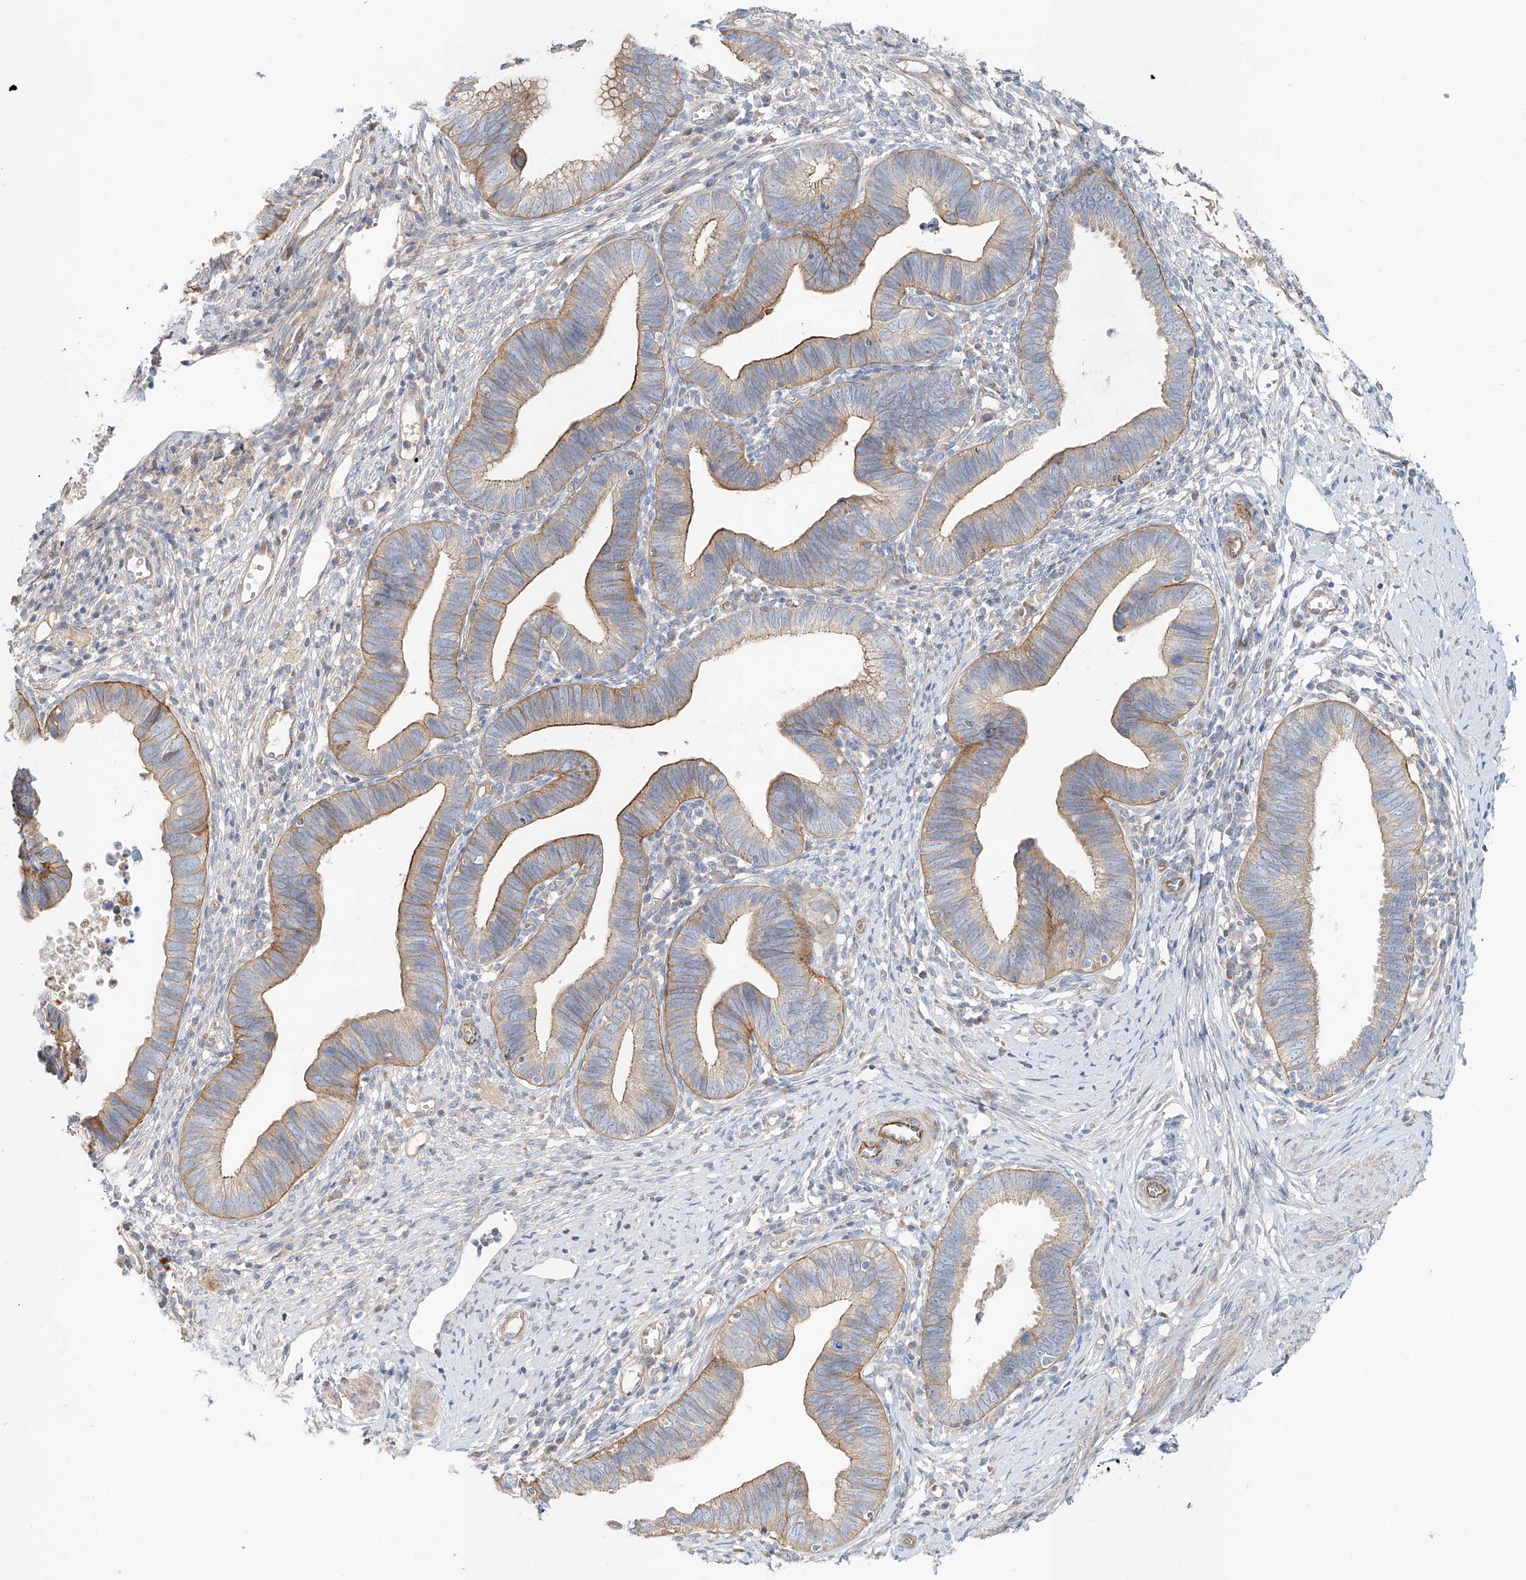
{"staining": {"intensity": "moderate", "quantity": ">75%", "location": "cytoplasmic/membranous"}, "tissue": "cervical cancer", "cell_type": "Tumor cells", "image_type": "cancer", "snomed": [{"axis": "morphology", "description": "Adenocarcinoma, NOS"}, {"axis": "topography", "description": "Cervix"}], "caption": "Tumor cells exhibit medium levels of moderate cytoplasmic/membranous expression in approximately >75% of cells in adenocarcinoma (cervical).", "gene": "AJM1", "patient": {"sex": "female", "age": 36}}